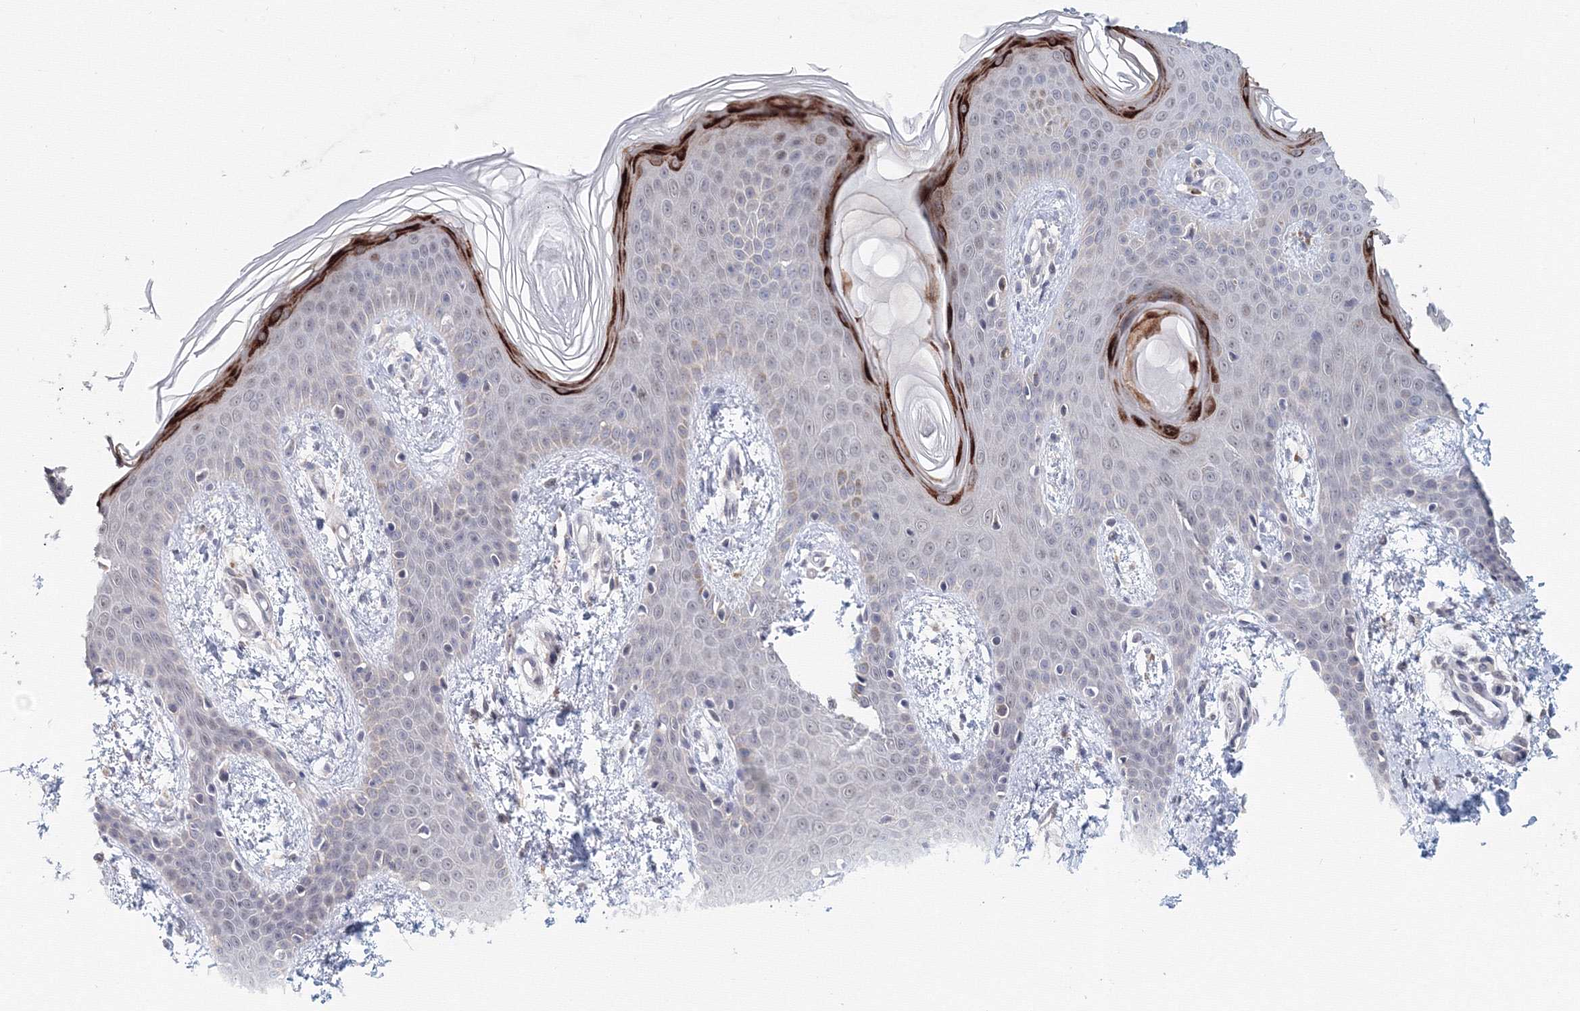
{"staining": {"intensity": "negative", "quantity": "none", "location": "none"}, "tissue": "skin", "cell_type": "Fibroblasts", "image_type": "normal", "snomed": [{"axis": "morphology", "description": "Normal tissue, NOS"}, {"axis": "topography", "description": "Skin"}], "caption": "Immunohistochemistry (IHC) micrograph of normal skin: skin stained with DAB (3,3'-diaminobenzidine) demonstrates no significant protein staining in fibroblasts. The staining is performed using DAB (3,3'-diaminobenzidine) brown chromogen with nuclei counter-stained in using hematoxylin.", "gene": "SLC7A7", "patient": {"sex": "male", "age": 36}}